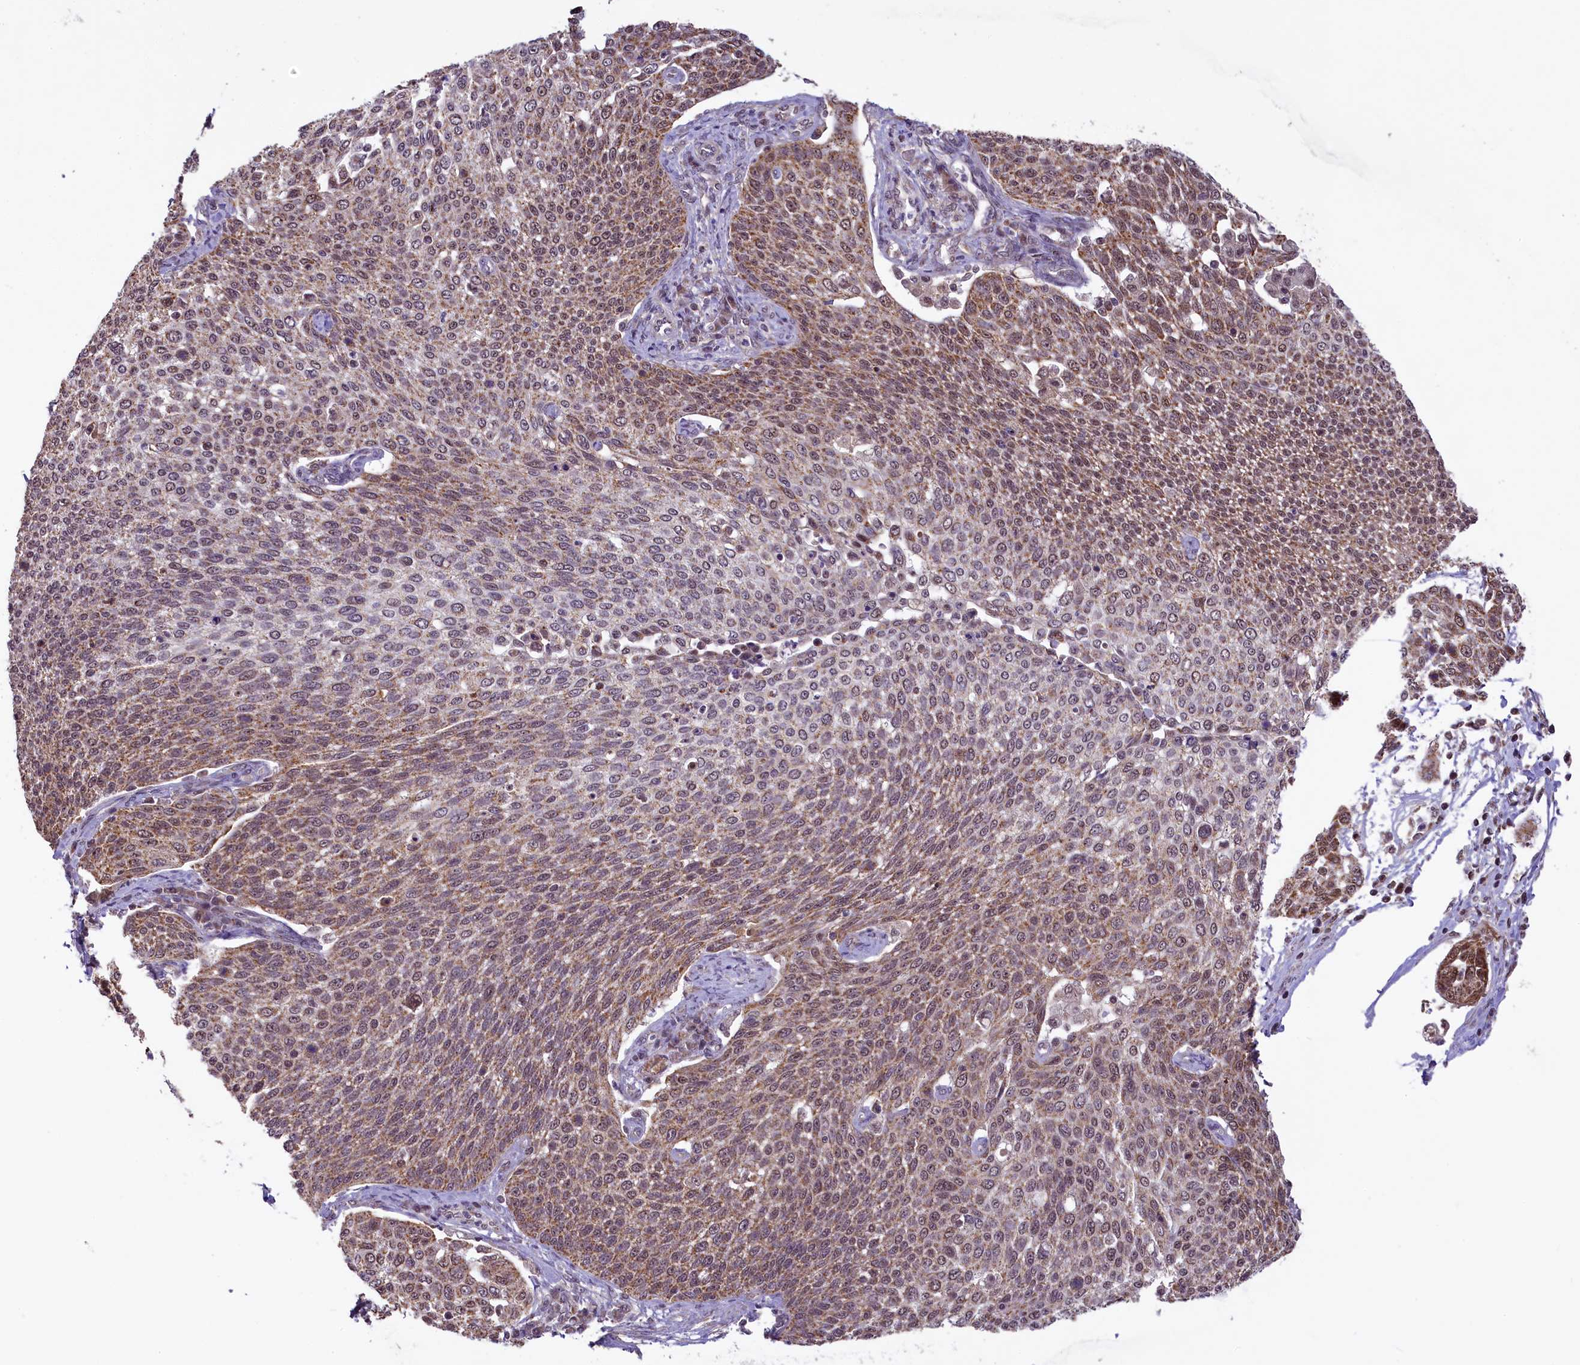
{"staining": {"intensity": "moderate", "quantity": ">75%", "location": "cytoplasmic/membranous,nuclear"}, "tissue": "cervical cancer", "cell_type": "Tumor cells", "image_type": "cancer", "snomed": [{"axis": "morphology", "description": "Squamous cell carcinoma, NOS"}, {"axis": "topography", "description": "Cervix"}], "caption": "Moderate cytoplasmic/membranous and nuclear protein staining is seen in about >75% of tumor cells in squamous cell carcinoma (cervical).", "gene": "PAF1", "patient": {"sex": "female", "age": 34}}